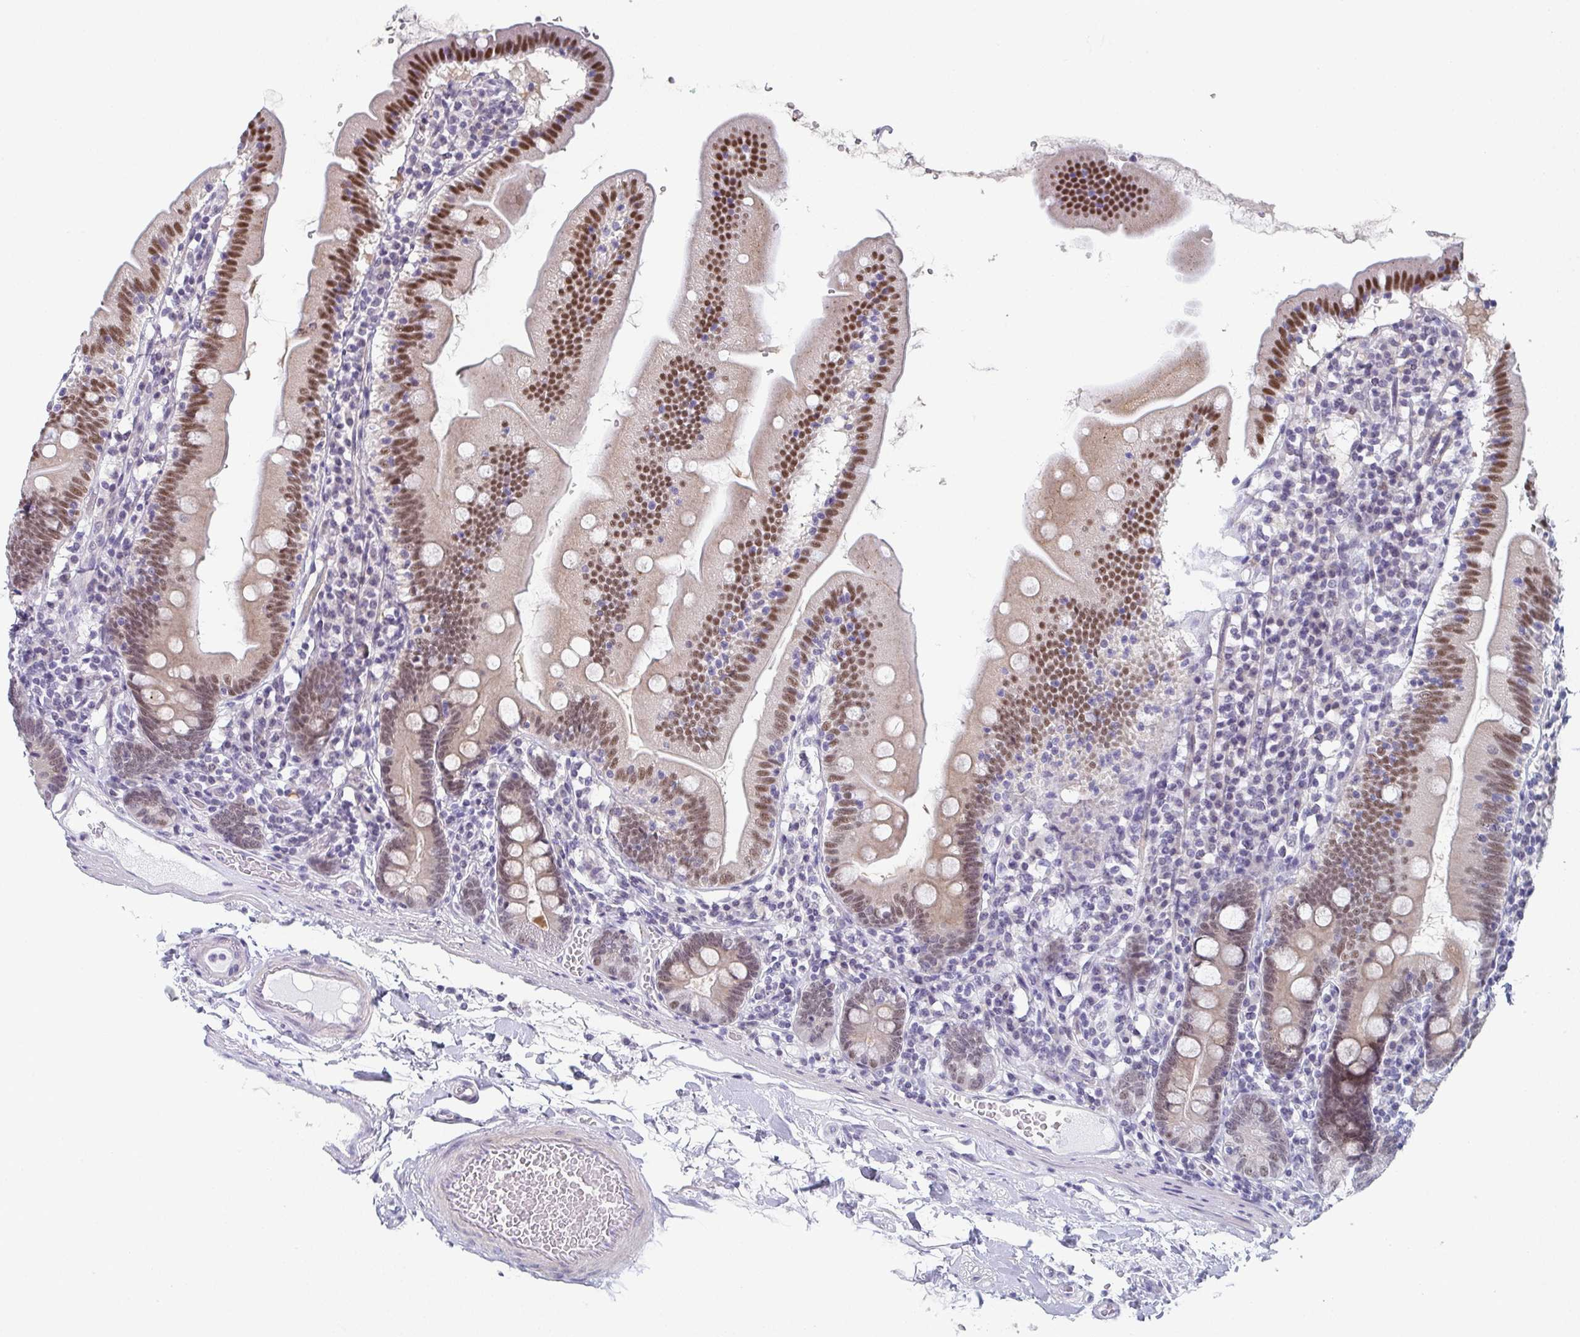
{"staining": {"intensity": "moderate", "quantity": ">75%", "location": "nuclear"}, "tissue": "duodenum", "cell_type": "Glandular cells", "image_type": "normal", "snomed": [{"axis": "morphology", "description": "Normal tissue, NOS"}, {"axis": "topography", "description": "Duodenum"}], "caption": "Protein staining of unremarkable duodenum shows moderate nuclear expression in approximately >75% of glandular cells. (IHC, brightfield microscopy, high magnification).", "gene": "PYCR3", "patient": {"sex": "female", "age": 67}}